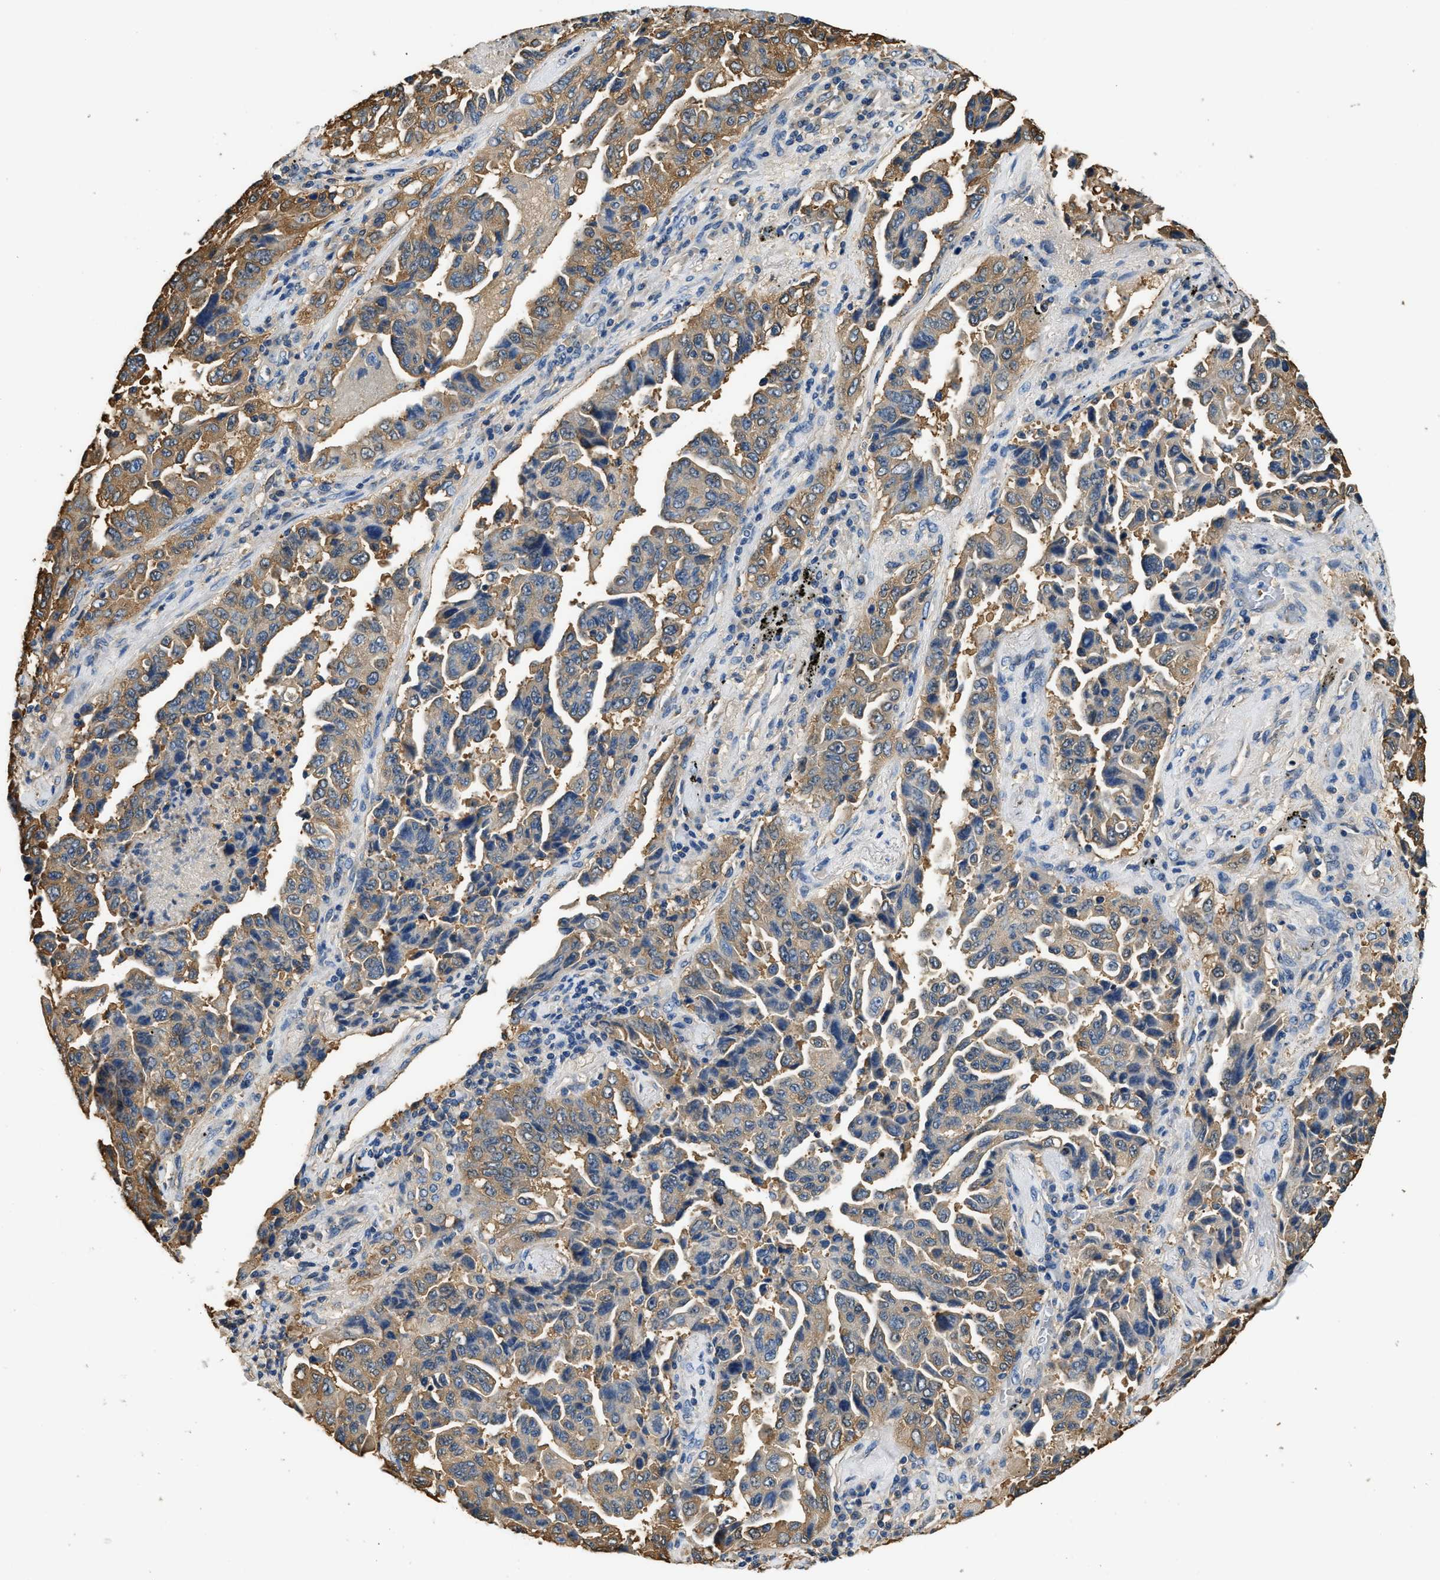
{"staining": {"intensity": "moderate", "quantity": ">75%", "location": "cytoplasmic/membranous"}, "tissue": "lung cancer", "cell_type": "Tumor cells", "image_type": "cancer", "snomed": [{"axis": "morphology", "description": "Adenocarcinoma, NOS"}, {"axis": "topography", "description": "Lung"}], "caption": "Moderate cytoplasmic/membranous staining is identified in about >75% of tumor cells in lung adenocarcinoma.", "gene": "PPP2R1B", "patient": {"sex": "female", "age": 51}}